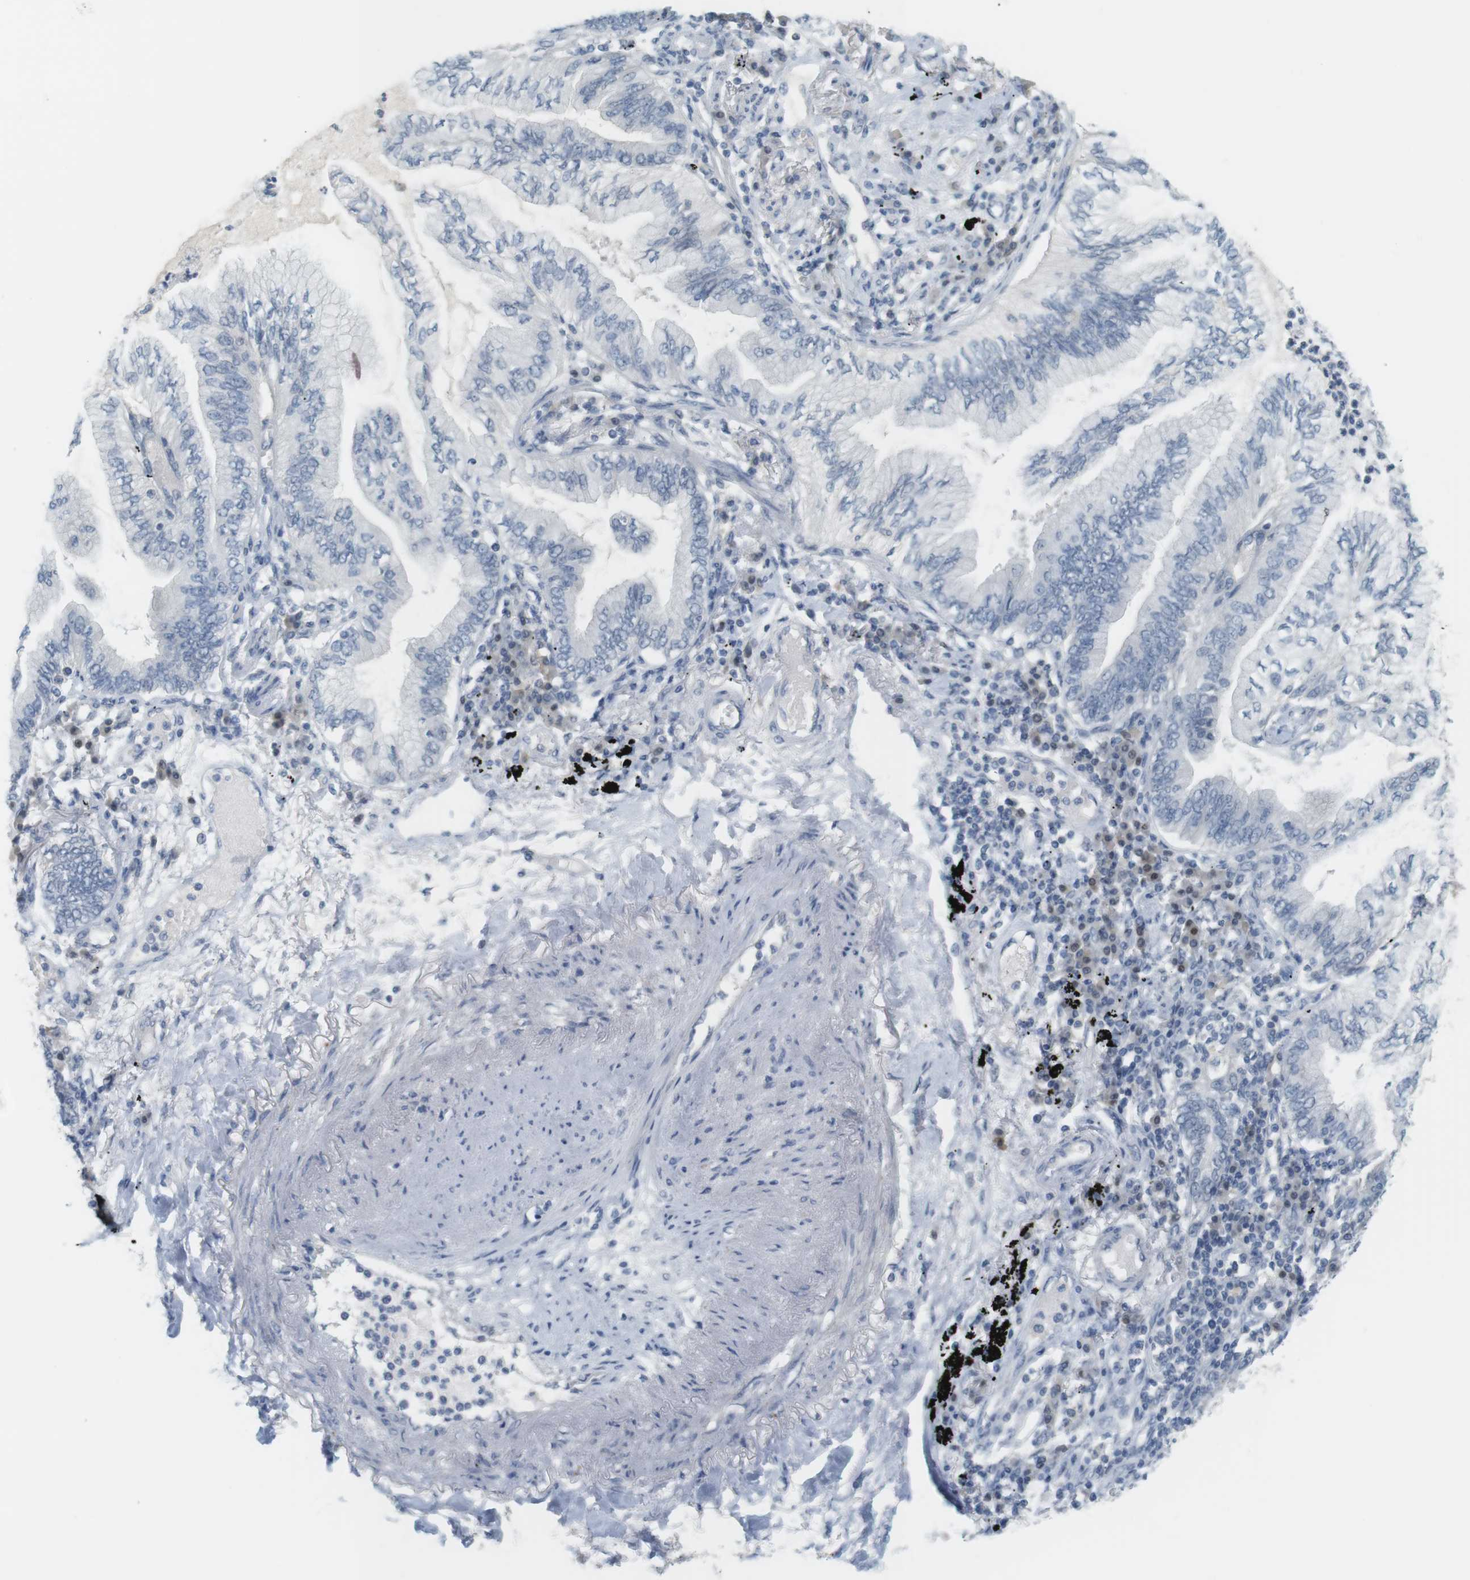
{"staining": {"intensity": "negative", "quantity": "none", "location": "none"}, "tissue": "lung cancer", "cell_type": "Tumor cells", "image_type": "cancer", "snomed": [{"axis": "morphology", "description": "Normal tissue, NOS"}, {"axis": "morphology", "description": "Adenocarcinoma, NOS"}, {"axis": "topography", "description": "Bronchus"}, {"axis": "topography", "description": "Lung"}], "caption": "There is no significant positivity in tumor cells of lung adenocarcinoma.", "gene": "CREB3L2", "patient": {"sex": "female", "age": 70}}